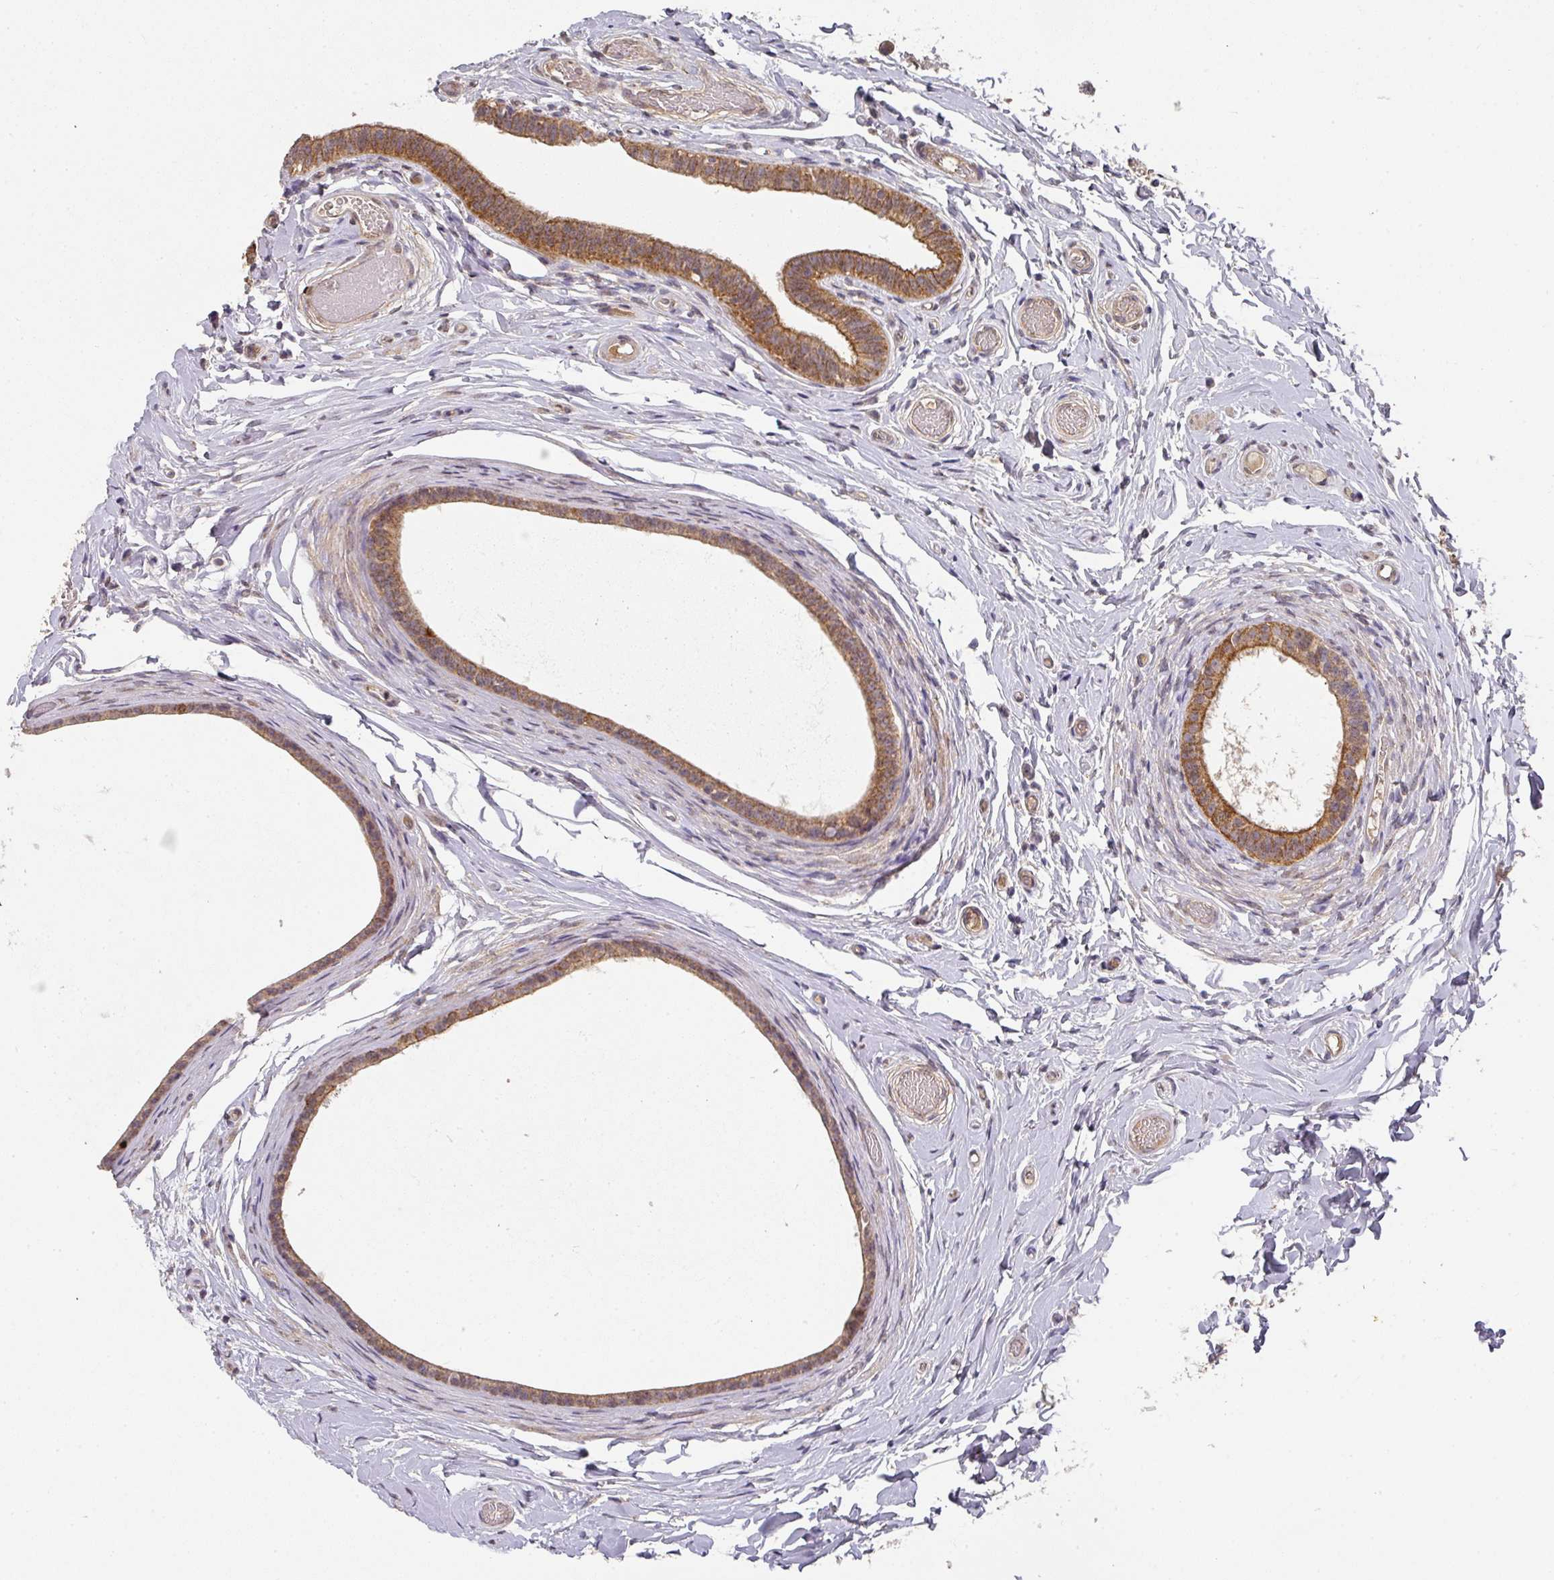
{"staining": {"intensity": "moderate", "quantity": ">75%", "location": "cytoplasmic/membranous"}, "tissue": "epididymis", "cell_type": "Glandular cells", "image_type": "normal", "snomed": [{"axis": "morphology", "description": "Normal tissue, NOS"}, {"axis": "morphology", "description": "Carcinoma, Embryonal, NOS"}, {"axis": "topography", "description": "Testis"}, {"axis": "topography", "description": "Epididymis"}], "caption": "Epididymis stained with IHC demonstrates moderate cytoplasmic/membranous expression in approximately >75% of glandular cells.", "gene": "EXTL3", "patient": {"sex": "male", "age": 36}}